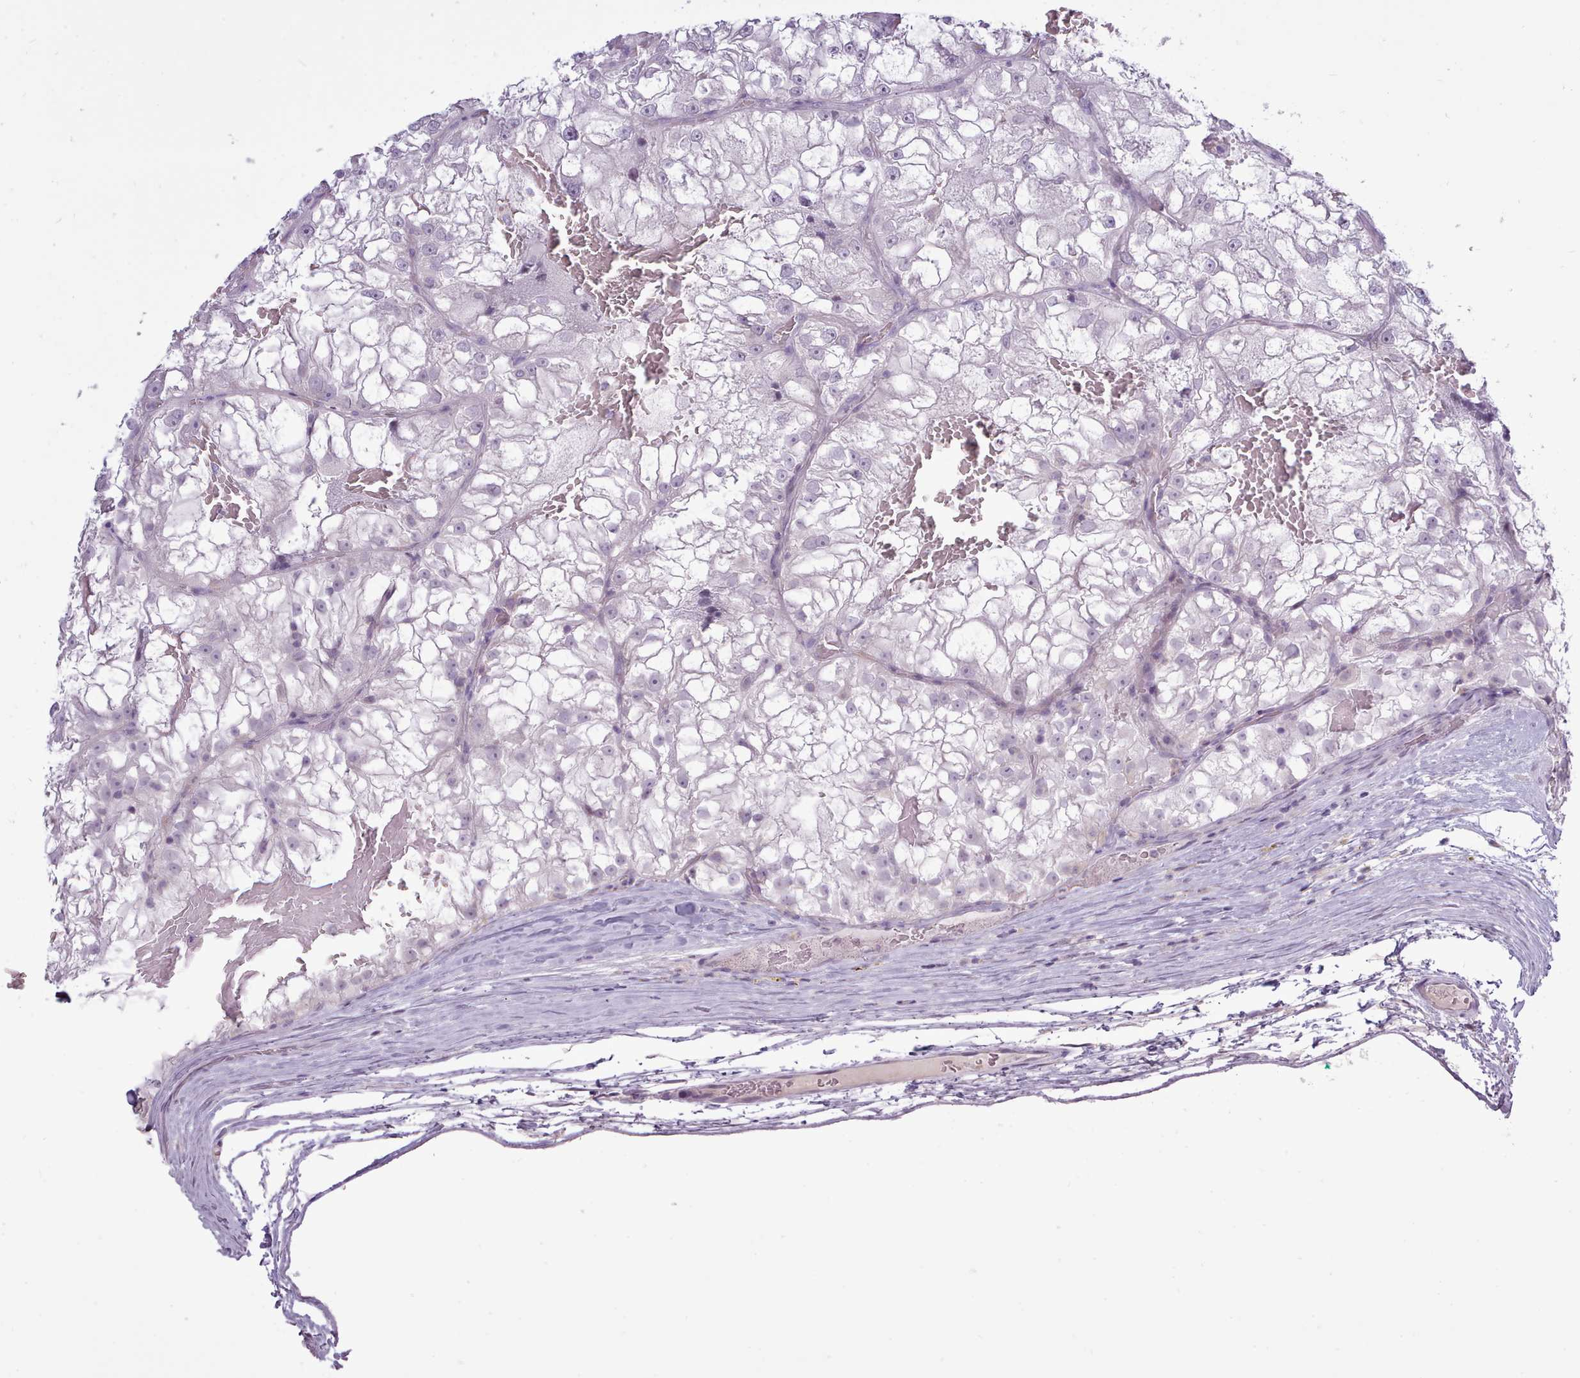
{"staining": {"intensity": "negative", "quantity": "none", "location": "none"}, "tissue": "renal cancer", "cell_type": "Tumor cells", "image_type": "cancer", "snomed": [{"axis": "morphology", "description": "Adenocarcinoma, NOS"}, {"axis": "topography", "description": "Kidney"}], "caption": "A high-resolution micrograph shows IHC staining of renal cancer (adenocarcinoma), which exhibits no significant staining in tumor cells. (Immunohistochemistry, brightfield microscopy, high magnification).", "gene": "BDKRB2", "patient": {"sex": "female", "age": 72}}